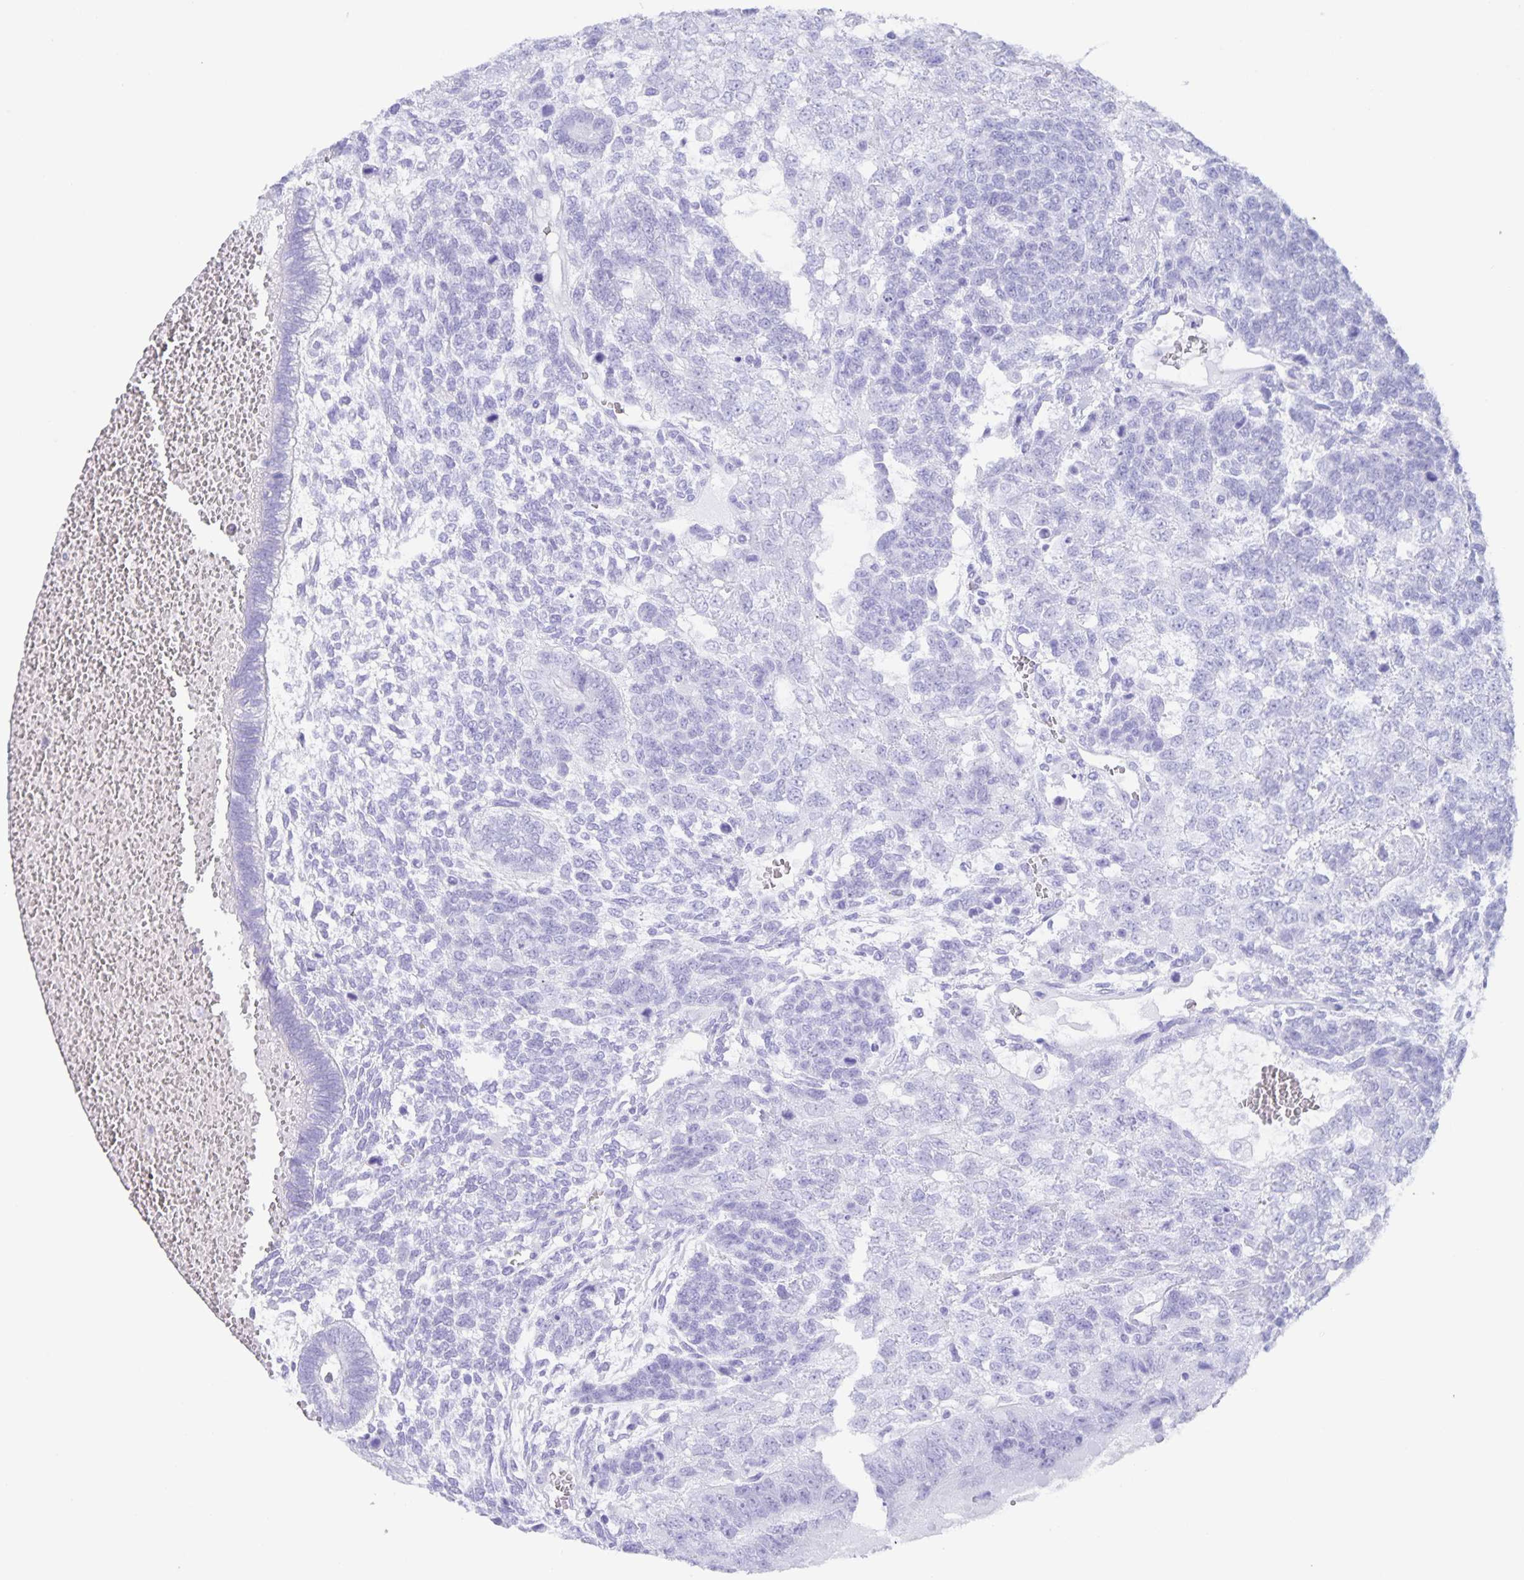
{"staining": {"intensity": "negative", "quantity": "none", "location": "none"}, "tissue": "testis cancer", "cell_type": "Tumor cells", "image_type": "cancer", "snomed": [{"axis": "morphology", "description": "Normal tissue, NOS"}, {"axis": "morphology", "description": "Carcinoma, Embryonal, NOS"}, {"axis": "topography", "description": "Testis"}, {"axis": "topography", "description": "Epididymis"}], "caption": "IHC micrograph of testis cancer (embryonal carcinoma) stained for a protein (brown), which demonstrates no staining in tumor cells.", "gene": "AQP4", "patient": {"sex": "male", "age": 23}}